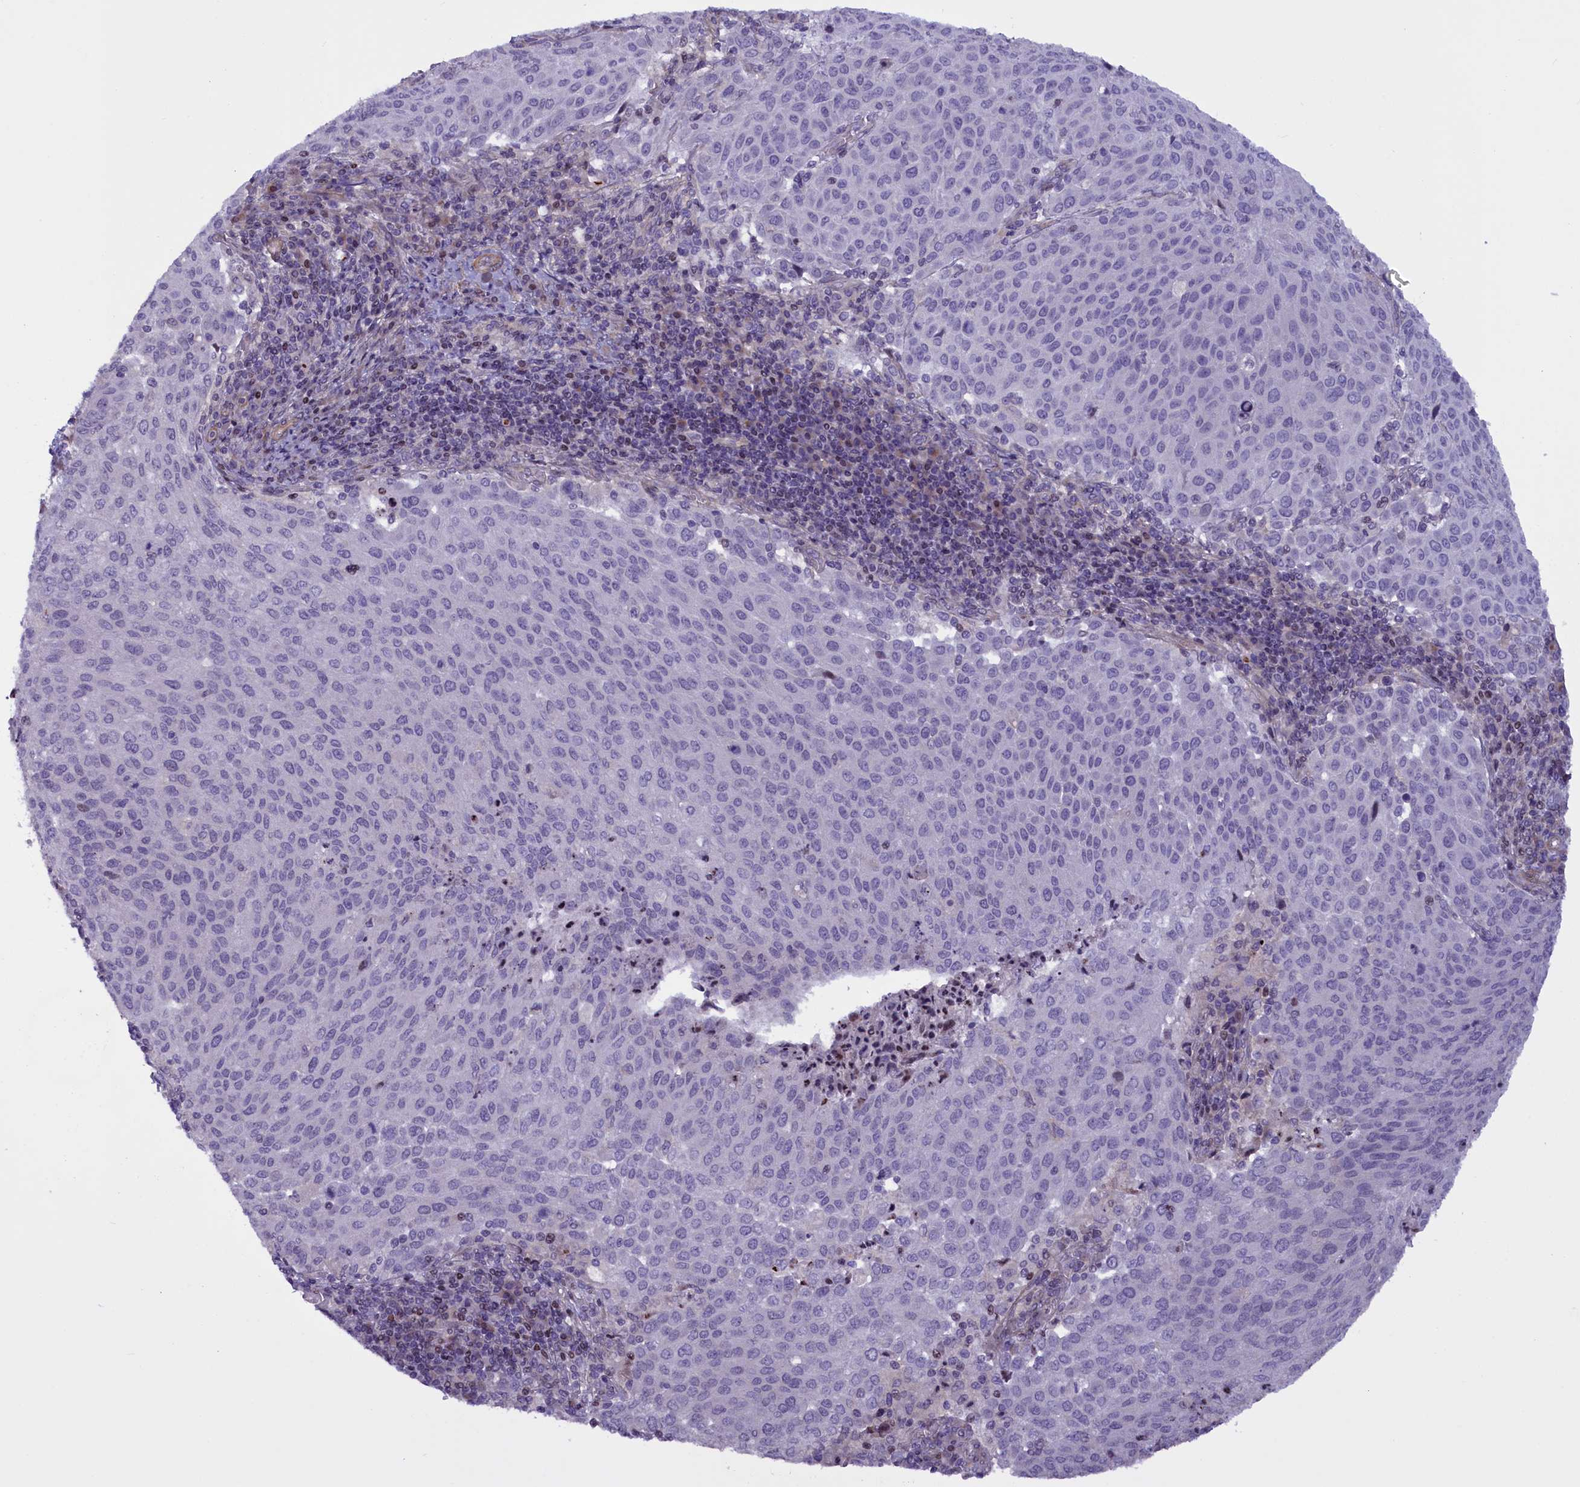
{"staining": {"intensity": "negative", "quantity": "none", "location": "none"}, "tissue": "cervical cancer", "cell_type": "Tumor cells", "image_type": "cancer", "snomed": [{"axis": "morphology", "description": "Squamous cell carcinoma, NOS"}, {"axis": "topography", "description": "Cervix"}], "caption": "Tumor cells show no significant staining in cervical cancer (squamous cell carcinoma).", "gene": "MAN2C1", "patient": {"sex": "female", "age": 46}}